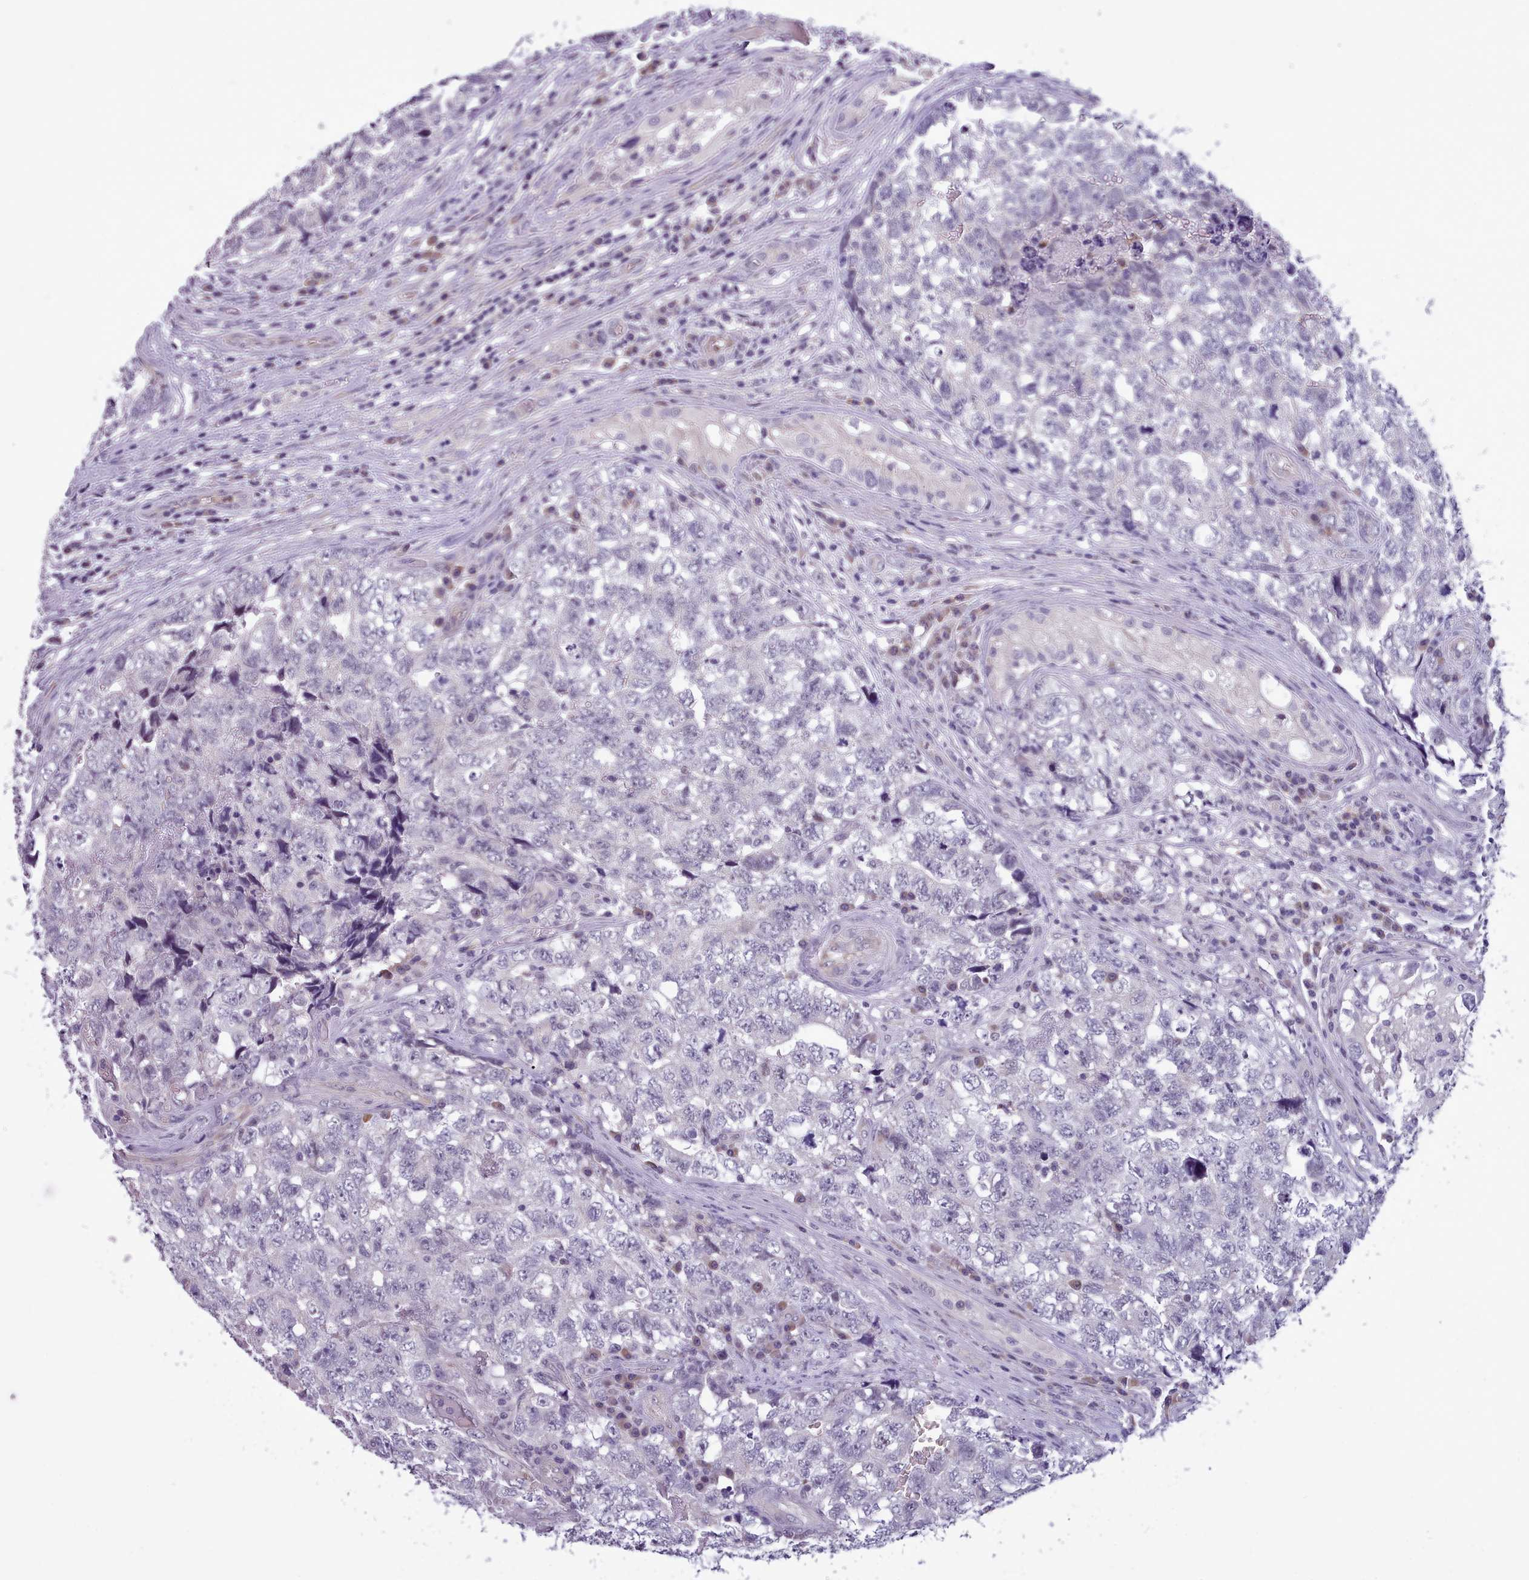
{"staining": {"intensity": "negative", "quantity": "none", "location": "none"}, "tissue": "testis cancer", "cell_type": "Tumor cells", "image_type": "cancer", "snomed": [{"axis": "morphology", "description": "Carcinoma, Embryonal, NOS"}, {"axis": "topography", "description": "Testis"}], "caption": "The micrograph reveals no significant staining in tumor cells of testis embryonal carcinoma.", "gene": "KCTD16", "patient": {"sex": "male", "age": 31}}